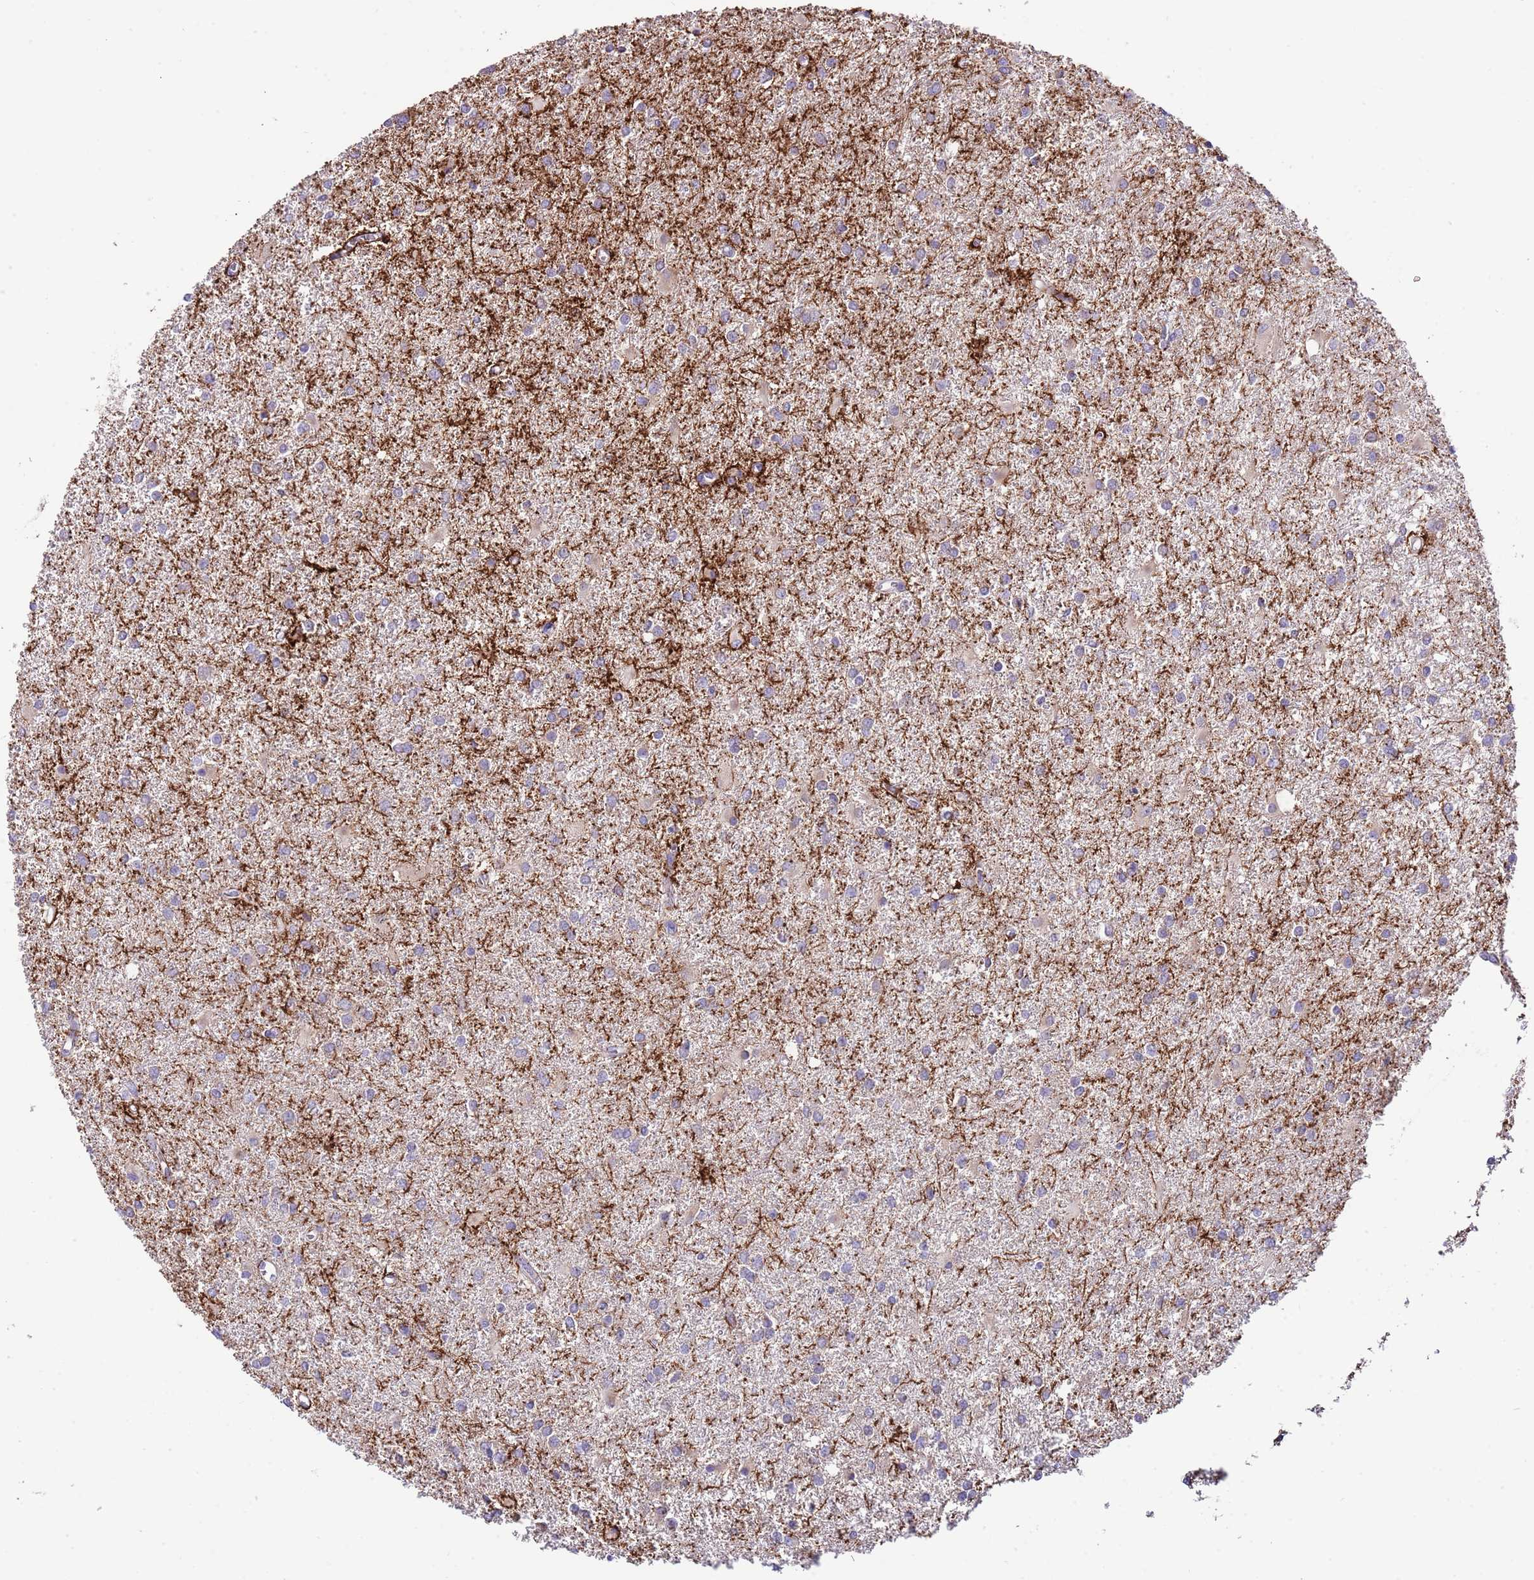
{"staining": {"intensity": "weak", "quantity": "<25%", "location": "cytoplasmic/membranous"}, "tissue": "glioma", "cell_type": "Tumor cells", "image_type": "cancer", "snomed": [{"axis": "morphology", "description": "Glioma, malignant, High grade"}, {"axis": "topography", "description": "Brain"}], "caption": "Tumor cells show no significant protein expression in glioma.", "gene": "RPS10", "patient": {"sex": "female", "age": 50}}